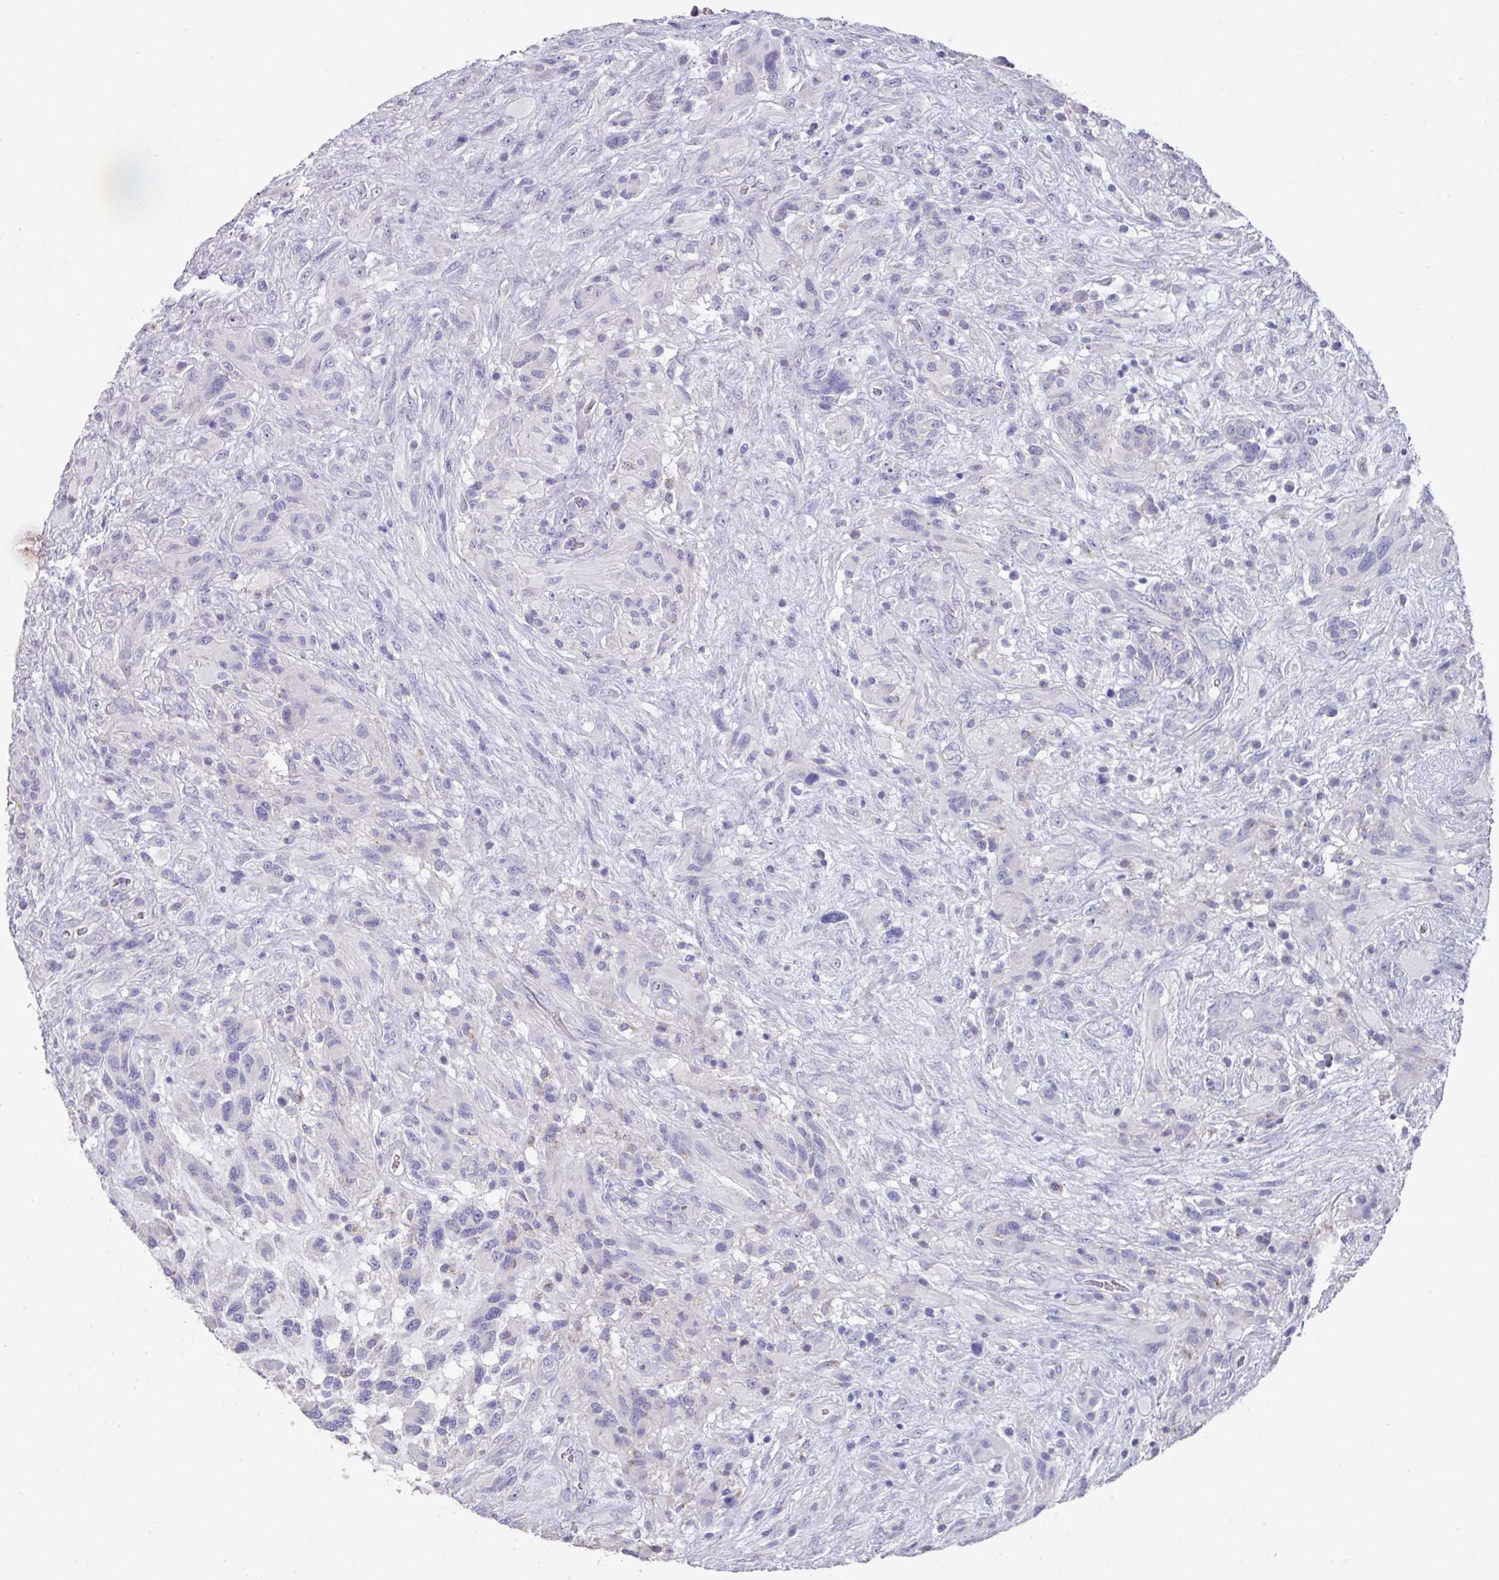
{"staining": {"intensity": "negative", "quantity": "none", "location": "none"}, "tissue": "glioma", "cell_type": "Tumor cells", "image_type": "cancer", "snomed": [{"axis": "morphology", "description": "Glioma, malignant, High grade"}, {"axis": "topography", "description": "Brain"}], "caption": "This image is of malignant glioma (high-grade) stained with immunohistochemistry (IHC) to label a protein in brown with the nuclei are counter-stained blue. There is no expression in tumor cells.", "gene": "DAZL", "patient": {"sex": "male", "age": 61}}